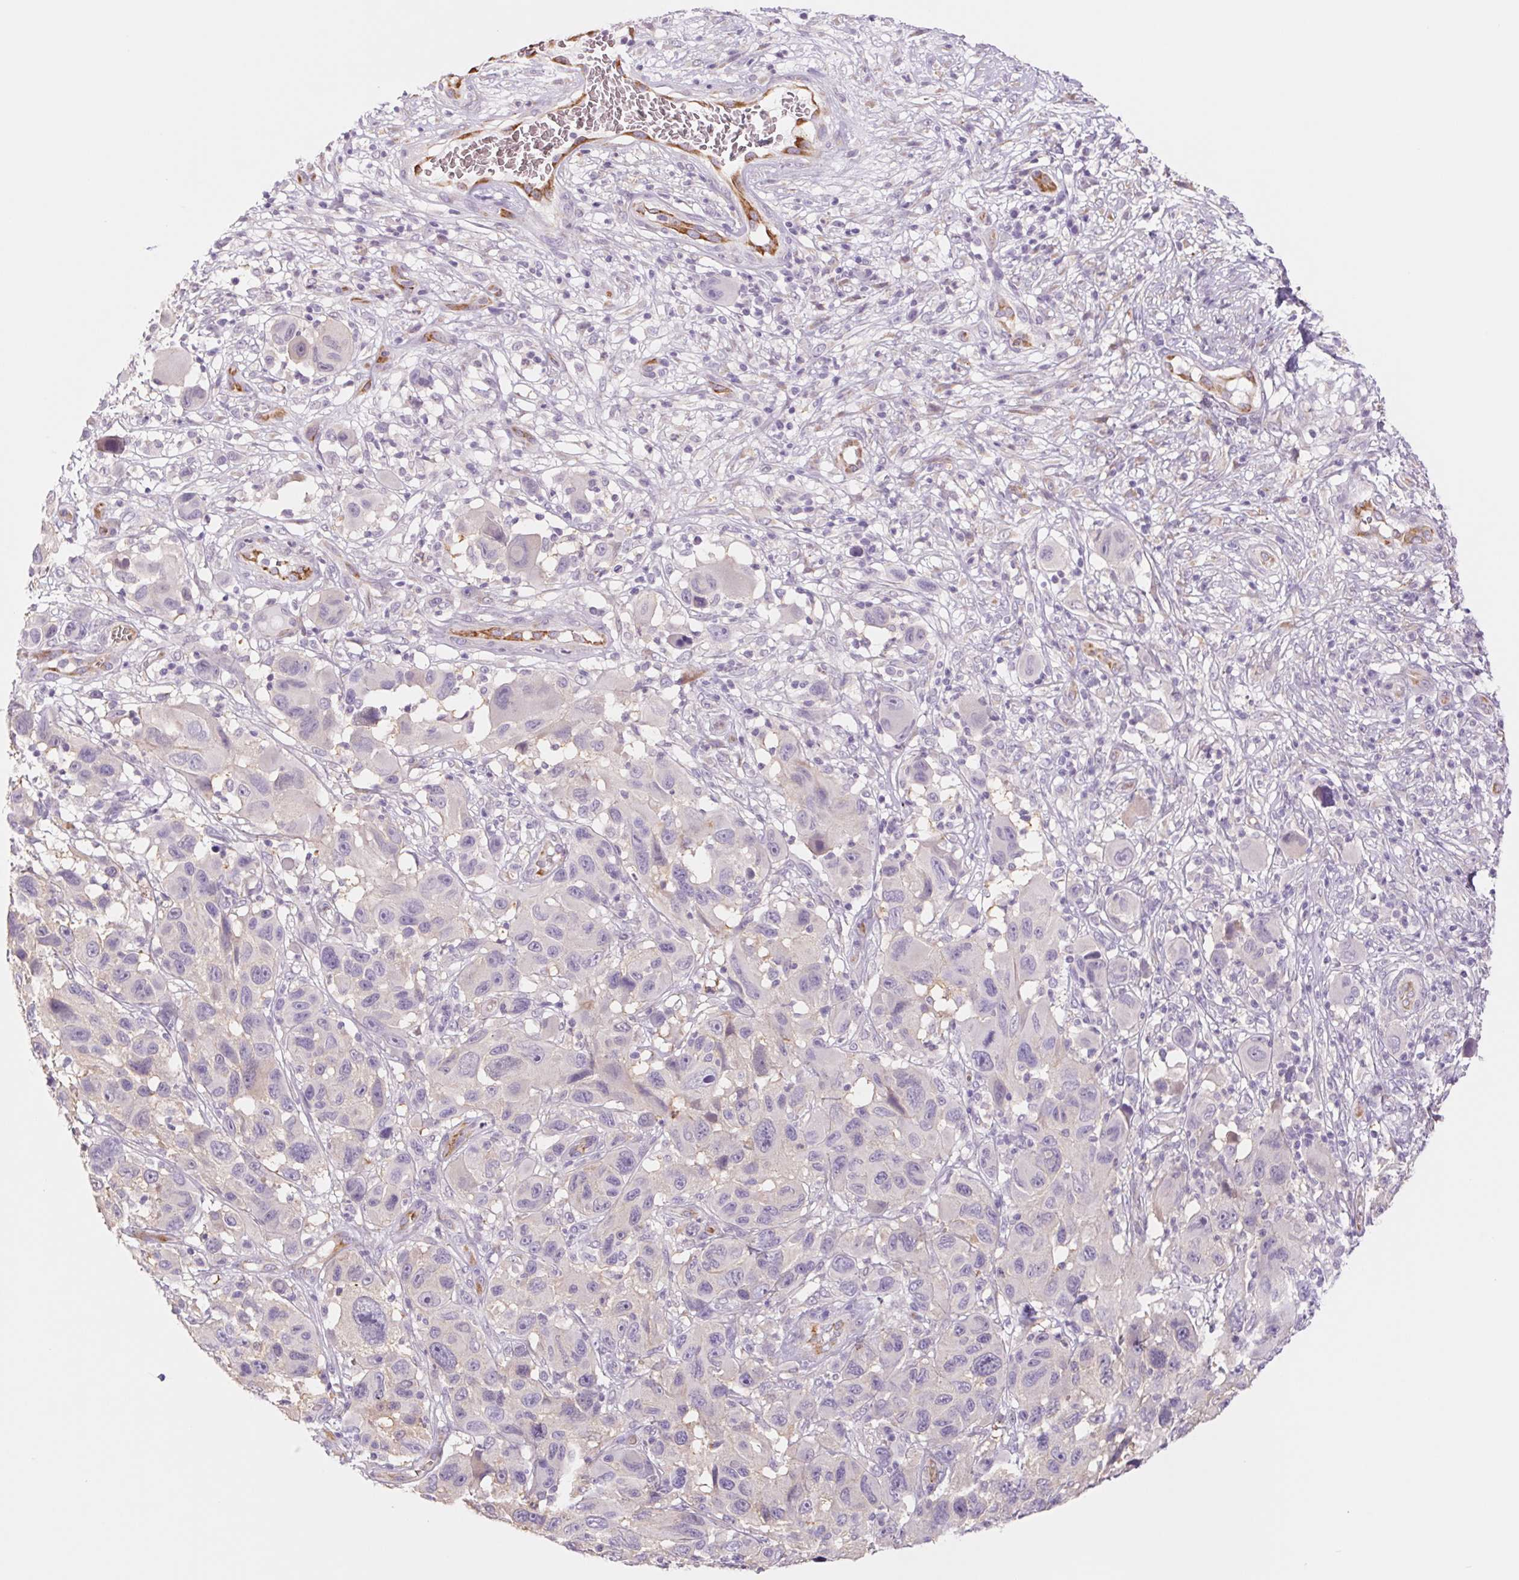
{"staining": {"intensity": "negative", "quantity": "none", "location": "none"}, "tissue": "melanoma", "cell_type": "Tumor cells", "image_type": "cancer", "snomed": [{"axis": "morphology", "description": "Malignant melanoma, NOS"}, {"axis": "topography", "description": "Skin"}], "caption": "The immunohistochemistry (IHC) image has no significant positivity in tumor cells of melanoma tissue.", "gene": "IGFL3", "patient": {"sex": "male", "age": 53}}